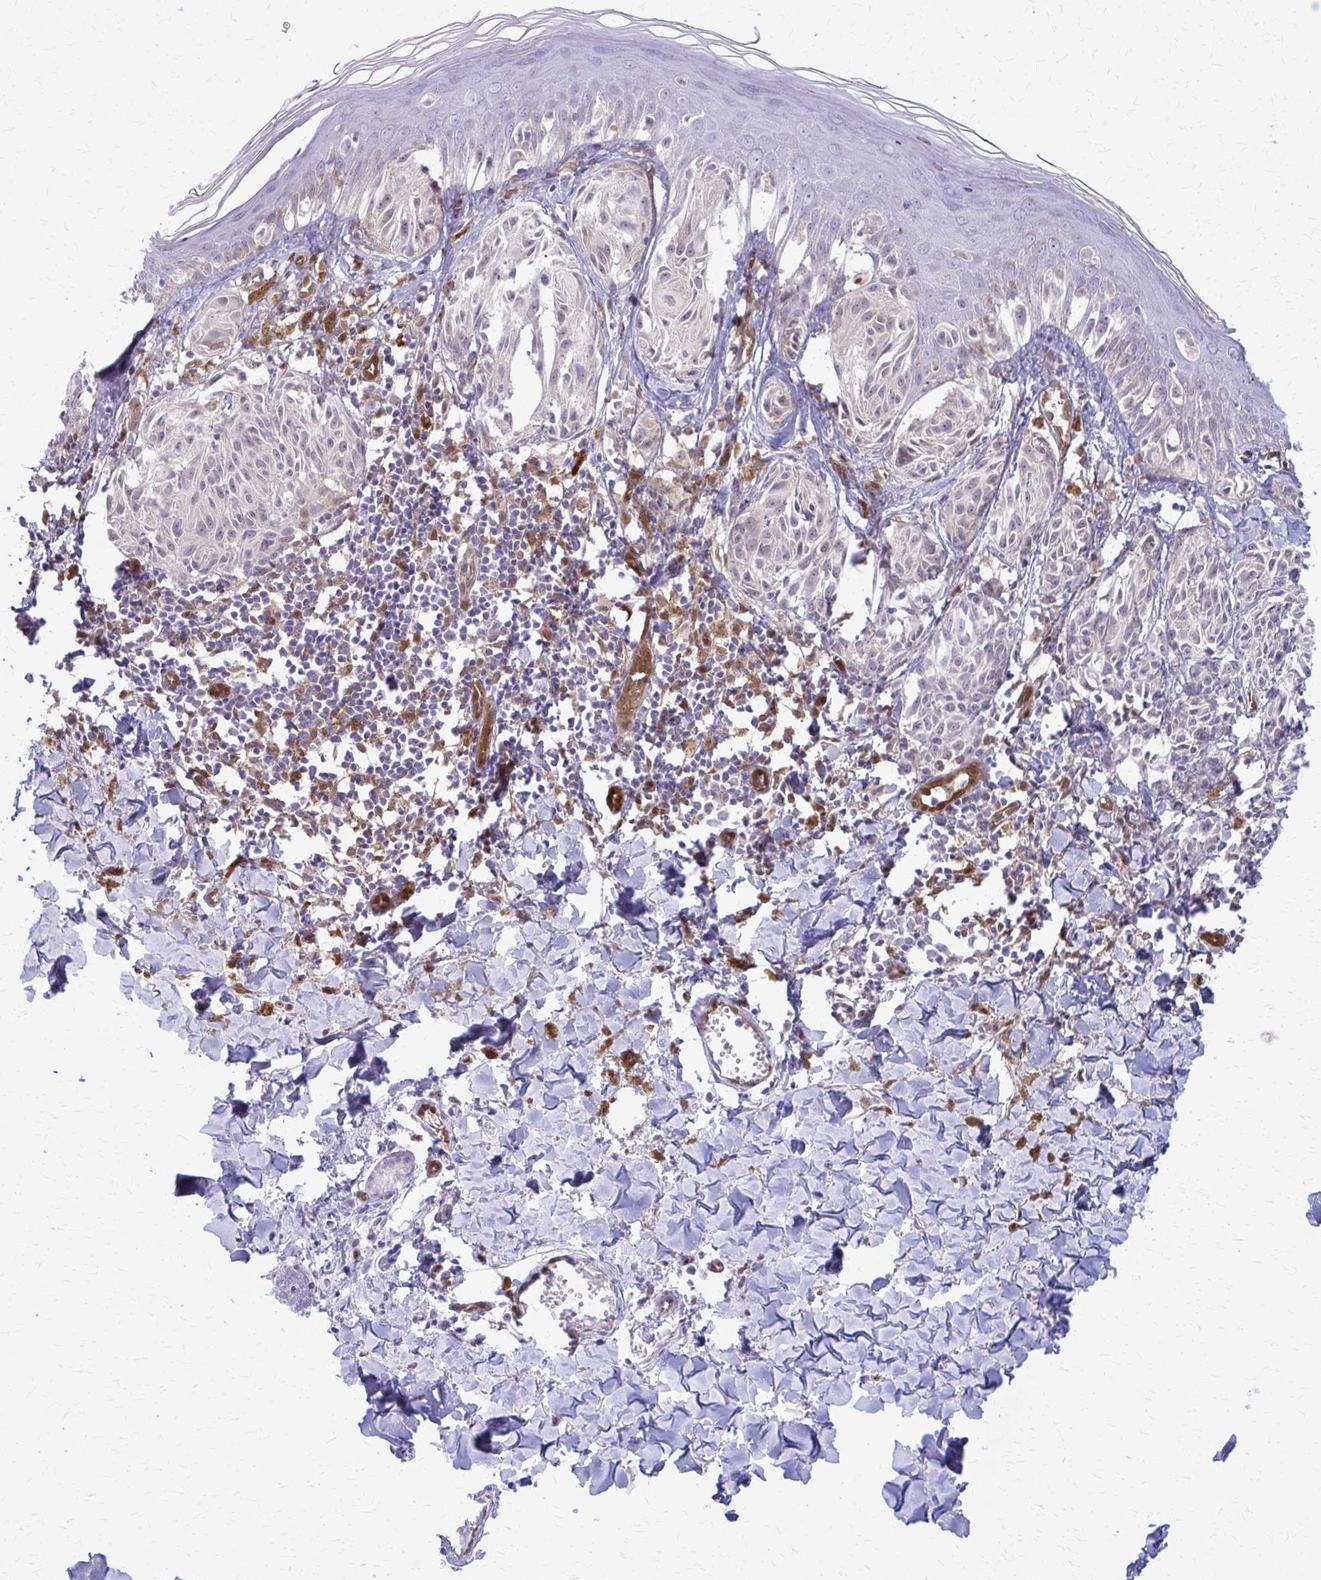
{"staining": {"intensity": "negative", "quantity": "none", "location": "none"}, "tissue": "melanoma", "cell_type": "Tumor cells", "image_type": "cancer", "snomed": [{"axis": "morphology", "description": "Malignant melanoma, NOS"}, {"axis": "topography", "description": "Skin"}], "caption": "Immunohistochemical staining of melanoma reveals no significant expression in tumor cells.", "gene": "CLIC2", "patient": {"sex": "female", "age": 38}}